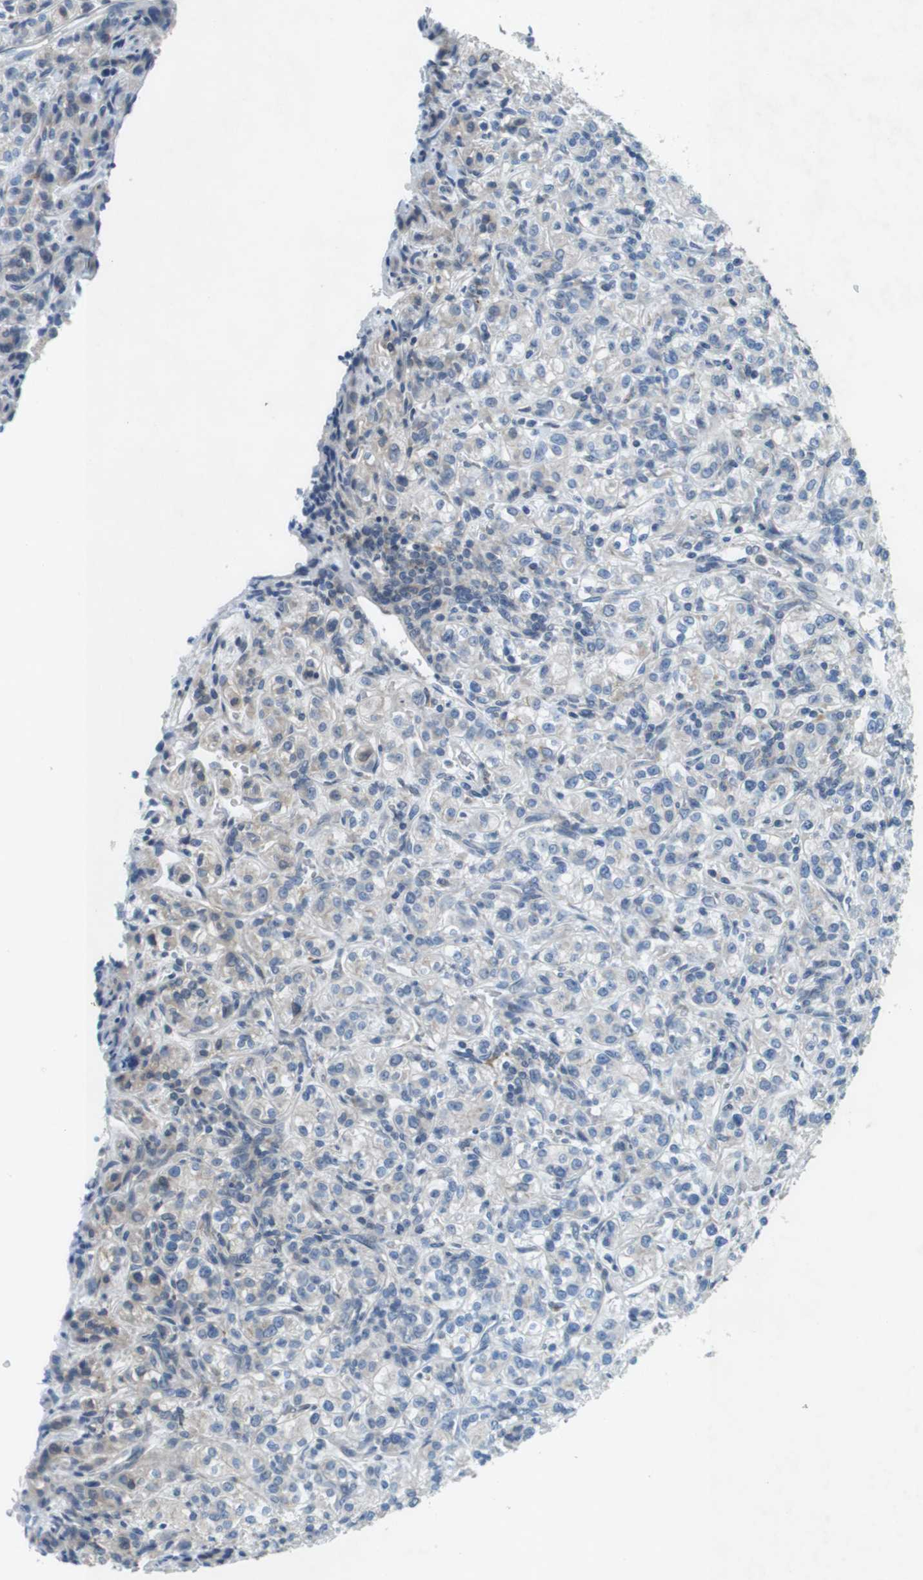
{"staining": {"intensity": "negative", "quantity": "none", "location": "none"}, "tissue": "renal cancer", "cell_type": "Tumor cells", "image_type": "cancer", "snomed": [{"axis": "morphology", "description": "Adenocarcinoma, NOS"}, {"axis": "topography", "description": "Kidney"}], "caption": "Photomicrograph shows no significant protein positivity in tumor cells of renal adenocarcinoma.", "gene": "TYW1", "patient": {"sex": "male", "age": 77}}